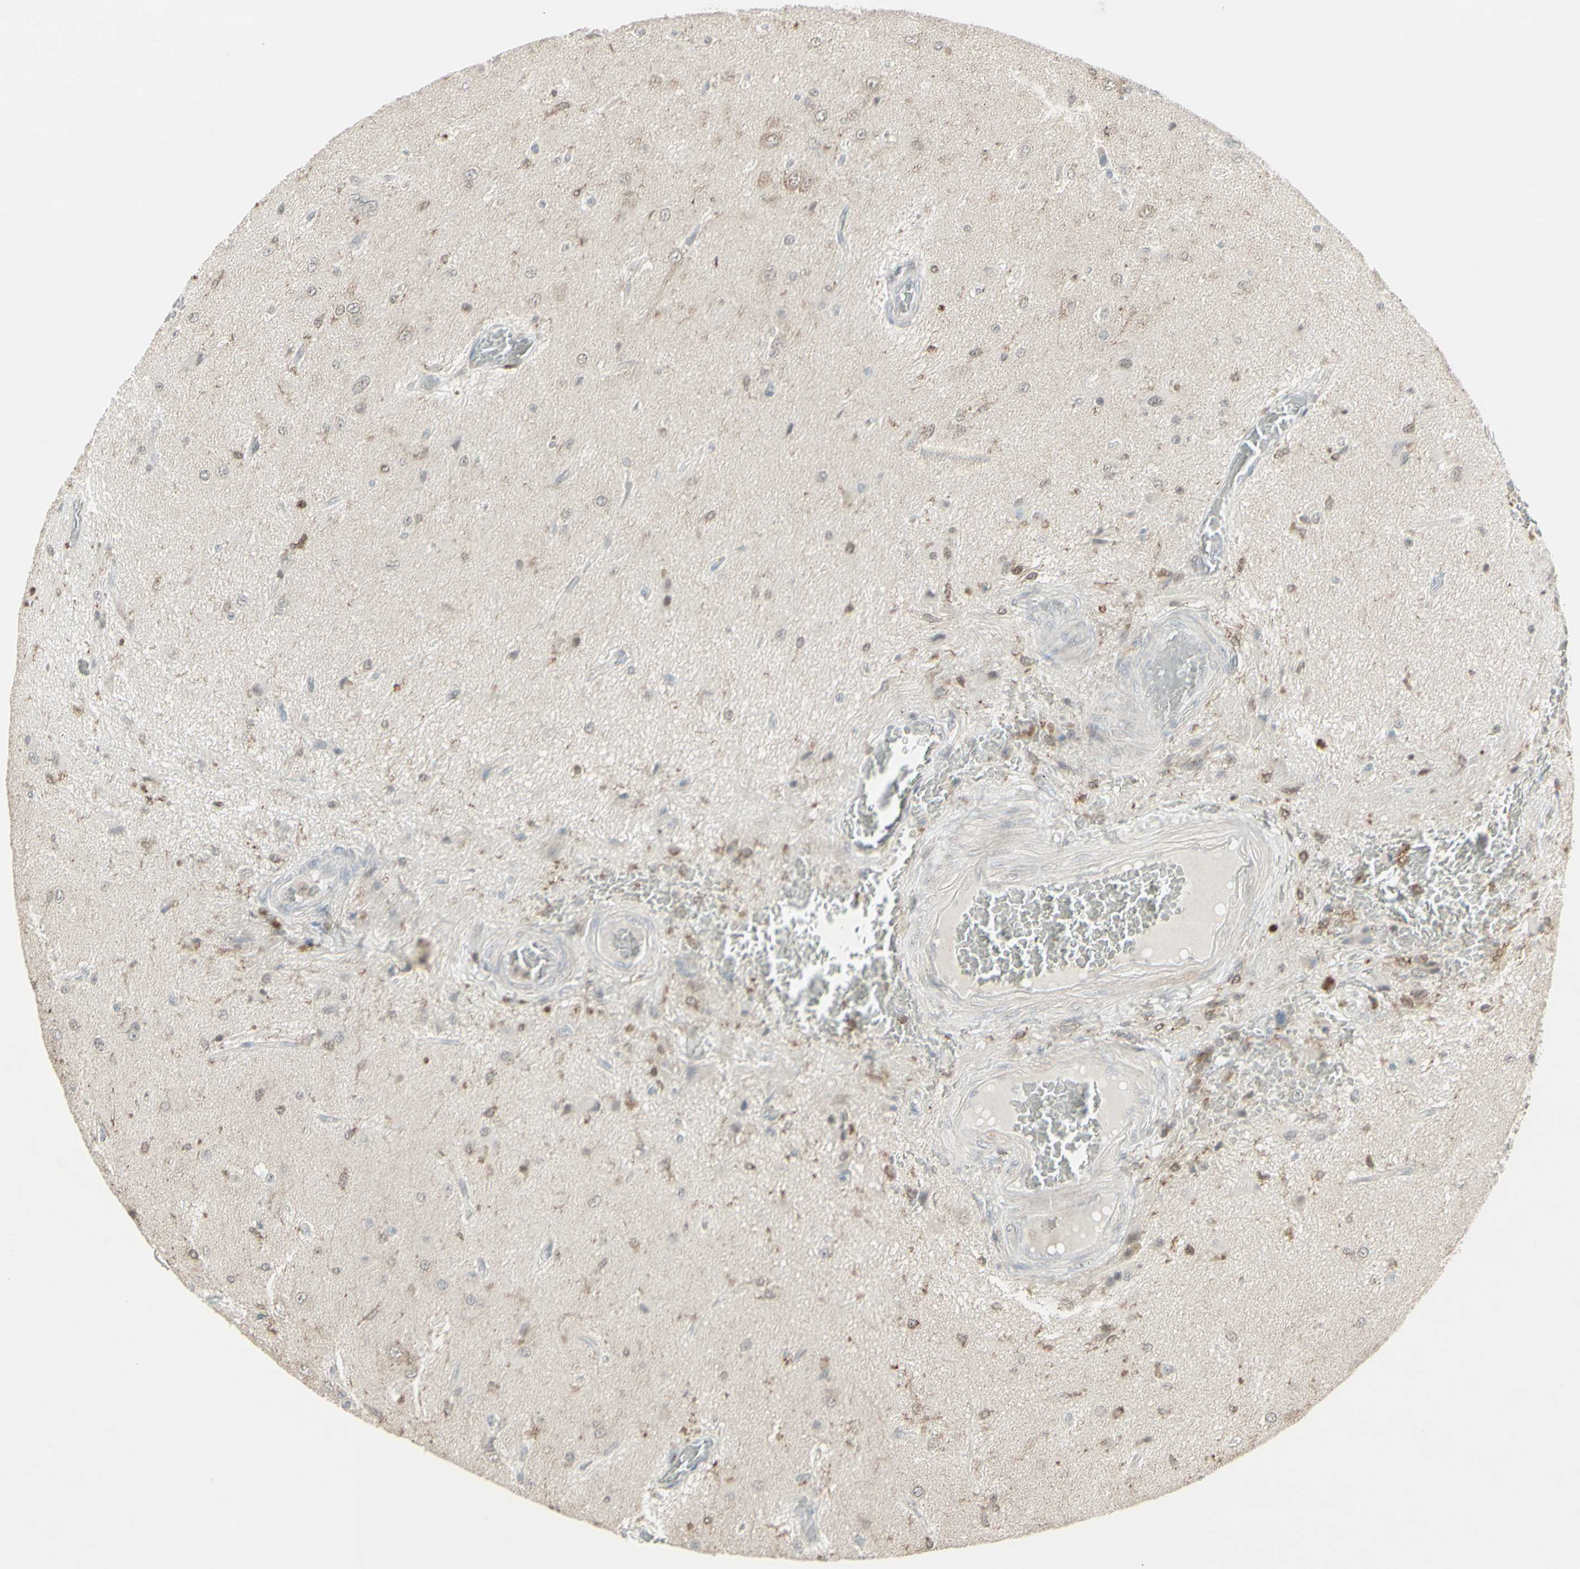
{"staining": {"intensity": "moderate", "quantity": "<25%", "location": "cytoplasmic/membranous"}, "tissue": "glioma", "cell_type": "Tumor cells", "image_type": "cancer", "snomed": [{"axis": "morphology", "description": "Glioma, malignant, High grade"}, {"axis": "topography", "description": "pancreas cauda"}], "caption": "Brown immunohistochemical staining in human malignant high-grade glioma reveals moderate cytoplasmic/membranous staining in approximately <25% of tumor cells. (DAB = brown stain, brightfield microscopy at high magnification).", "gene": "SAMSN1", "patient": {"sex": "male", "age": 60}}